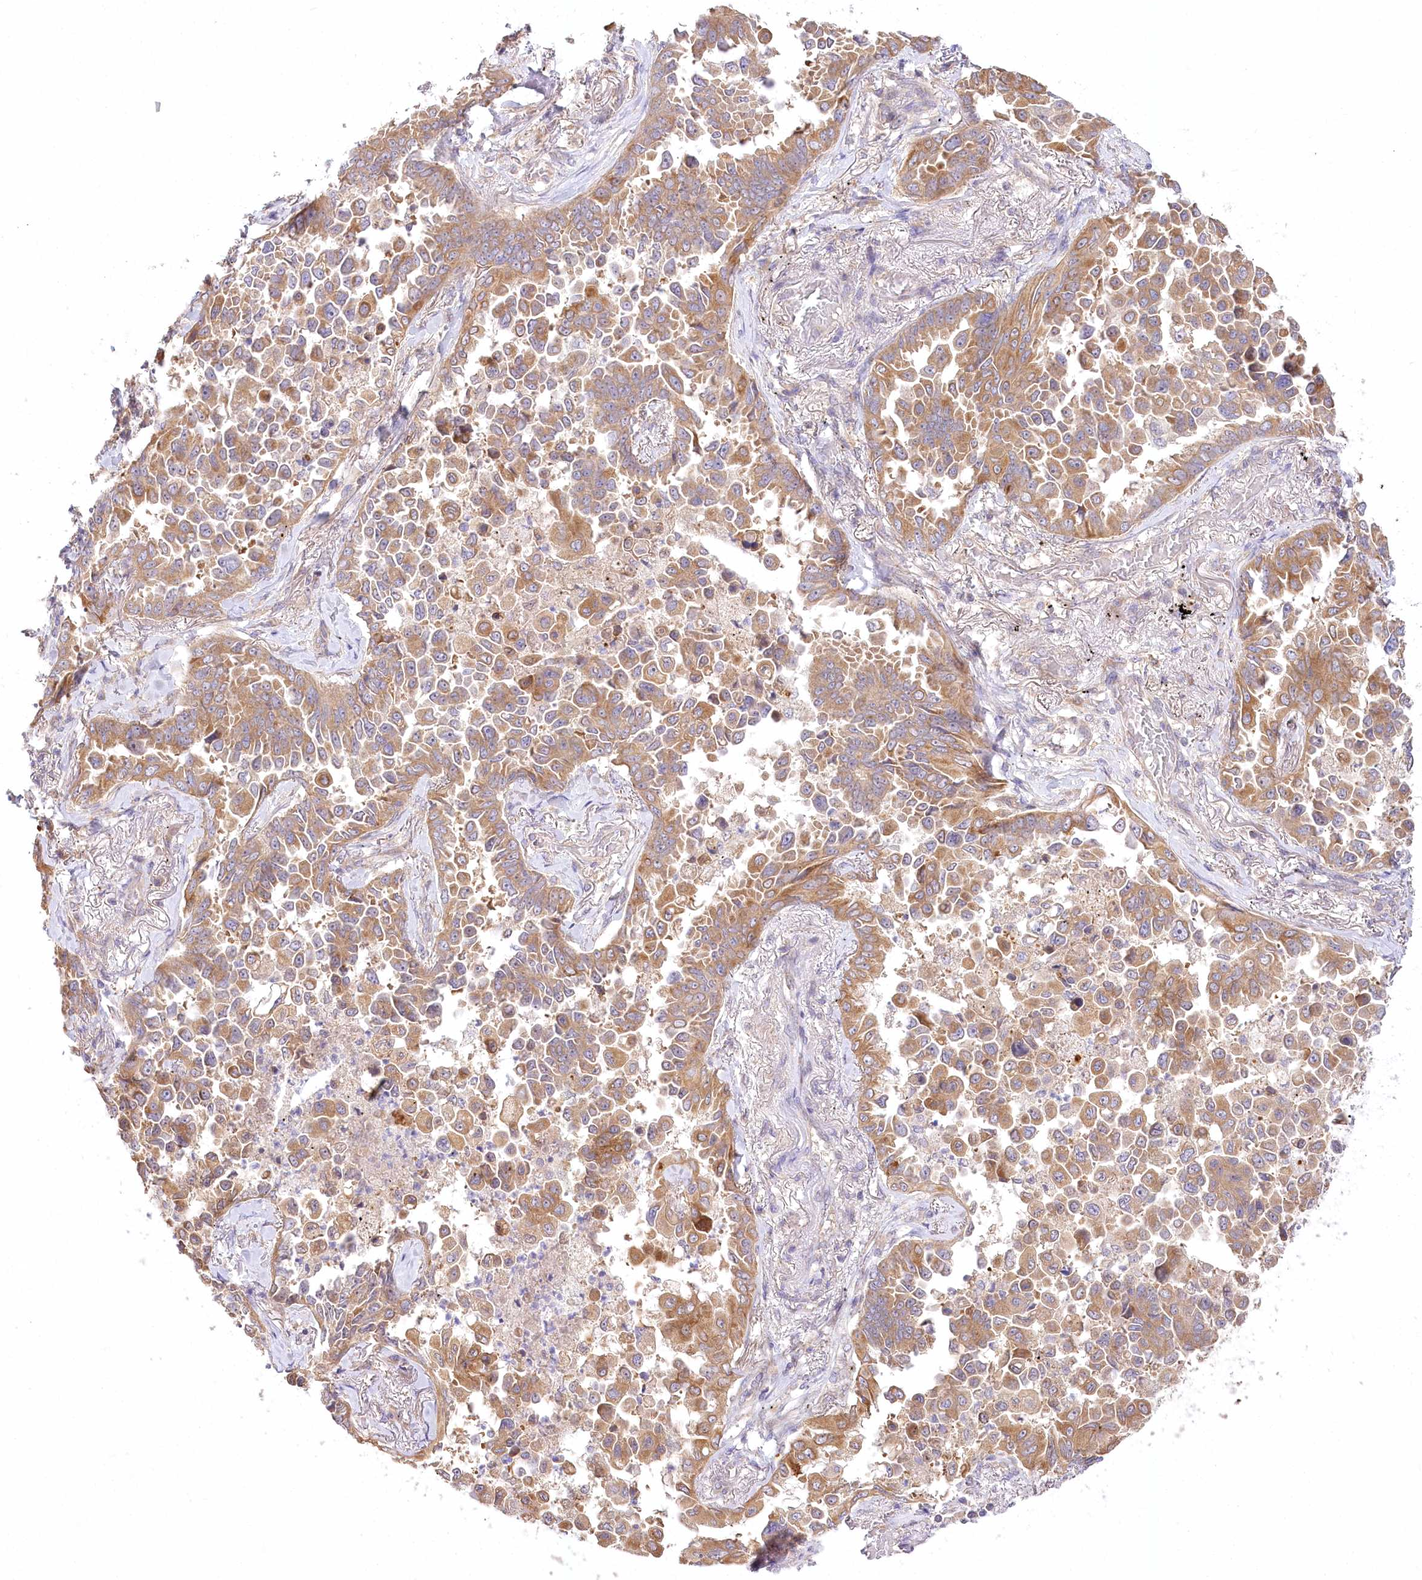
{"staining": {"intensity": "moderate", "quantity": ">75%", "location": "cytoplasmic/membranous"}, "tissue": "lung cancer", "cell_type": "Tumor cells", "image_type": "cancer", "snomed": [{"axis": "morphology", "description": "Adenocarcinoma, NOS"}, {"axis": "topography", "description": "Lung"}], "caption": "Lung cancer stained with a protein marker shows moderate staining in tumor cells.", "gene": "PYROXD1", "patient": {"sex": "female", "age": 67}}